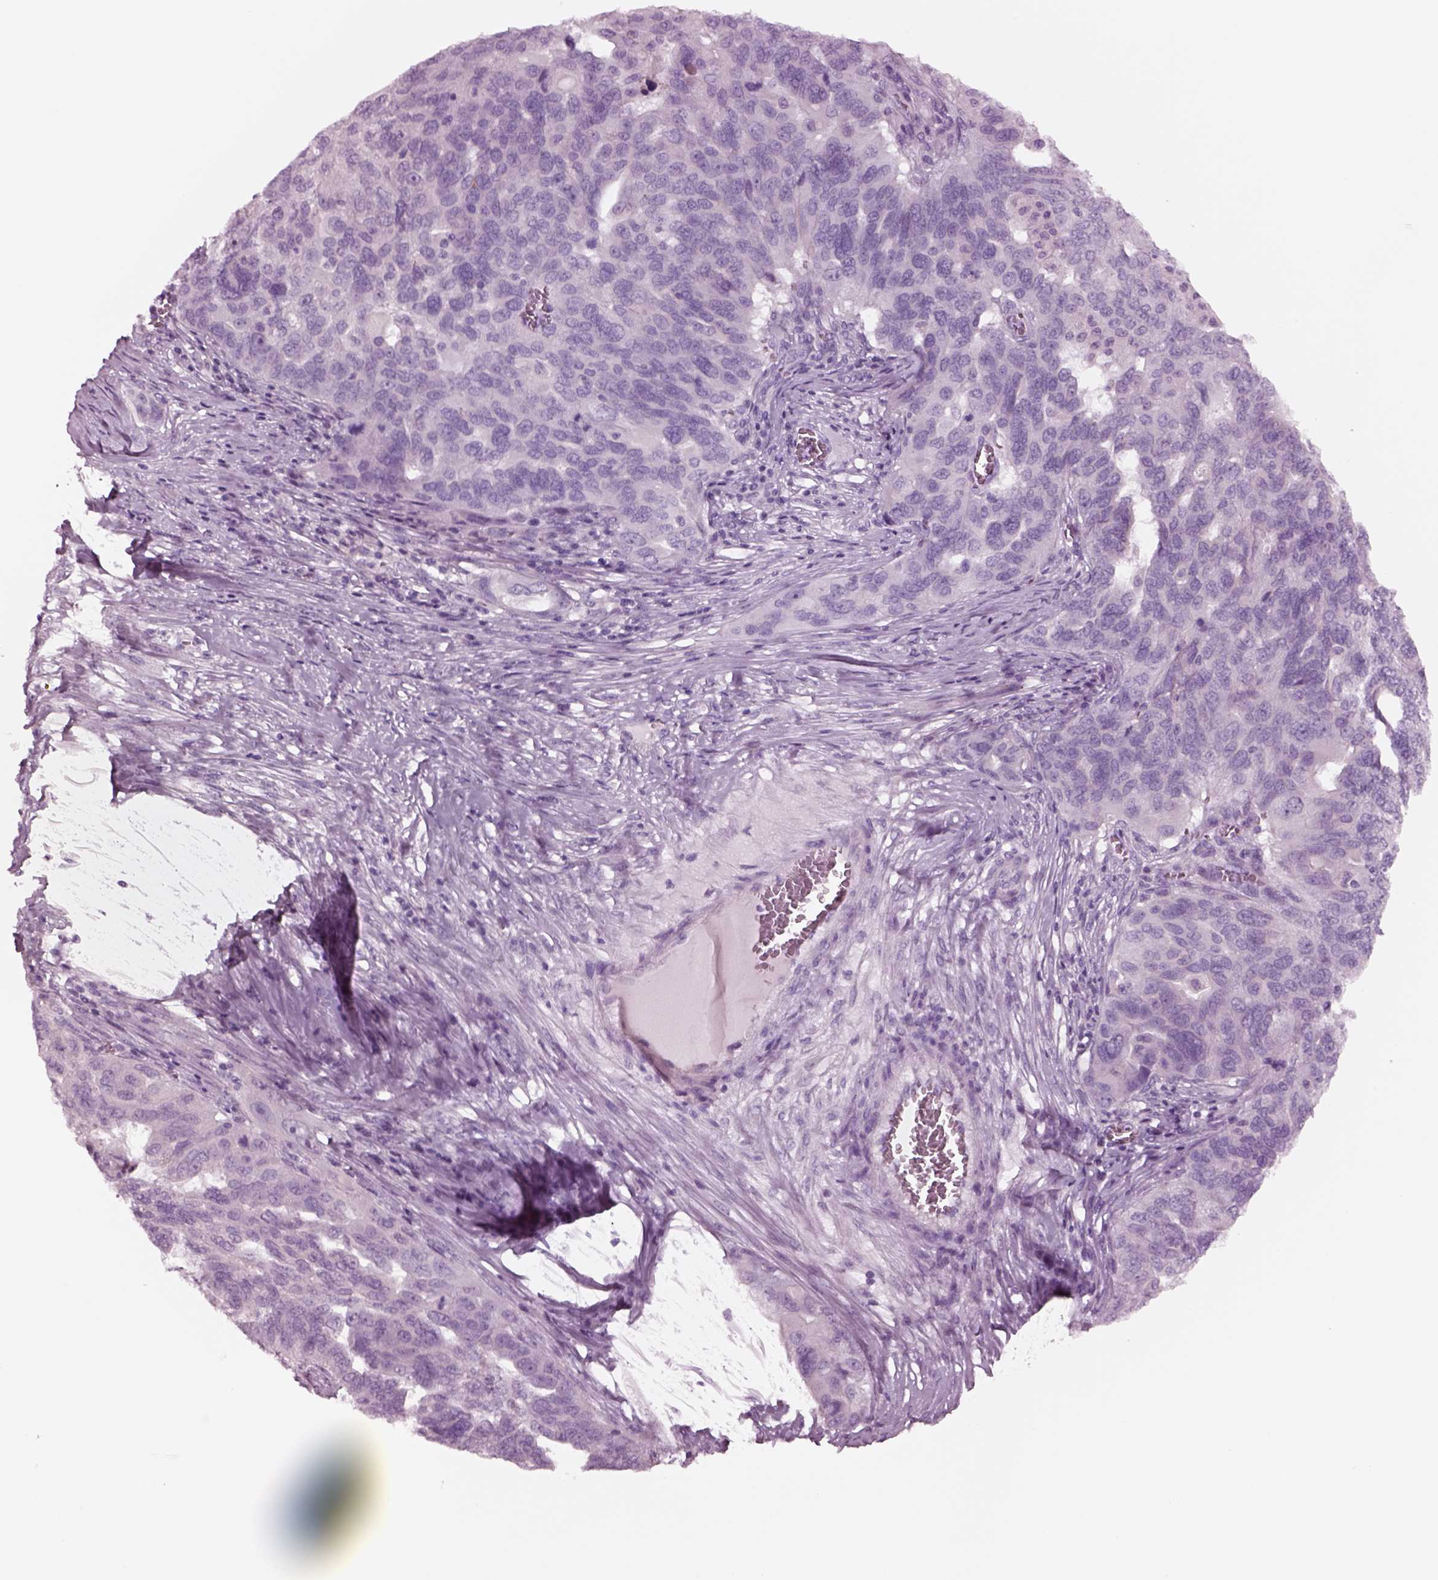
{"staining": {"intensity": "negative", "quantity": "none", "location": "none"}, "tissue": "ovarian cancer", "cell_type": "Tumor cells", "image_type": "cancer", "snomed": [{"axis": "morphology", "description": "Carcinoma, endometroid"}, {"axis": "topography", "description": "Soft tissue"}, {"axis": "topography", "description": "Ovary"}], "caption": "This is an immunohistochemistry (IHC) micrograph of ovarian cancer (endometroid carcinoma). There is no positivity in tumor cells.", "gene": "NMRK2", "patient": {"sex": "female", "age": 52}}